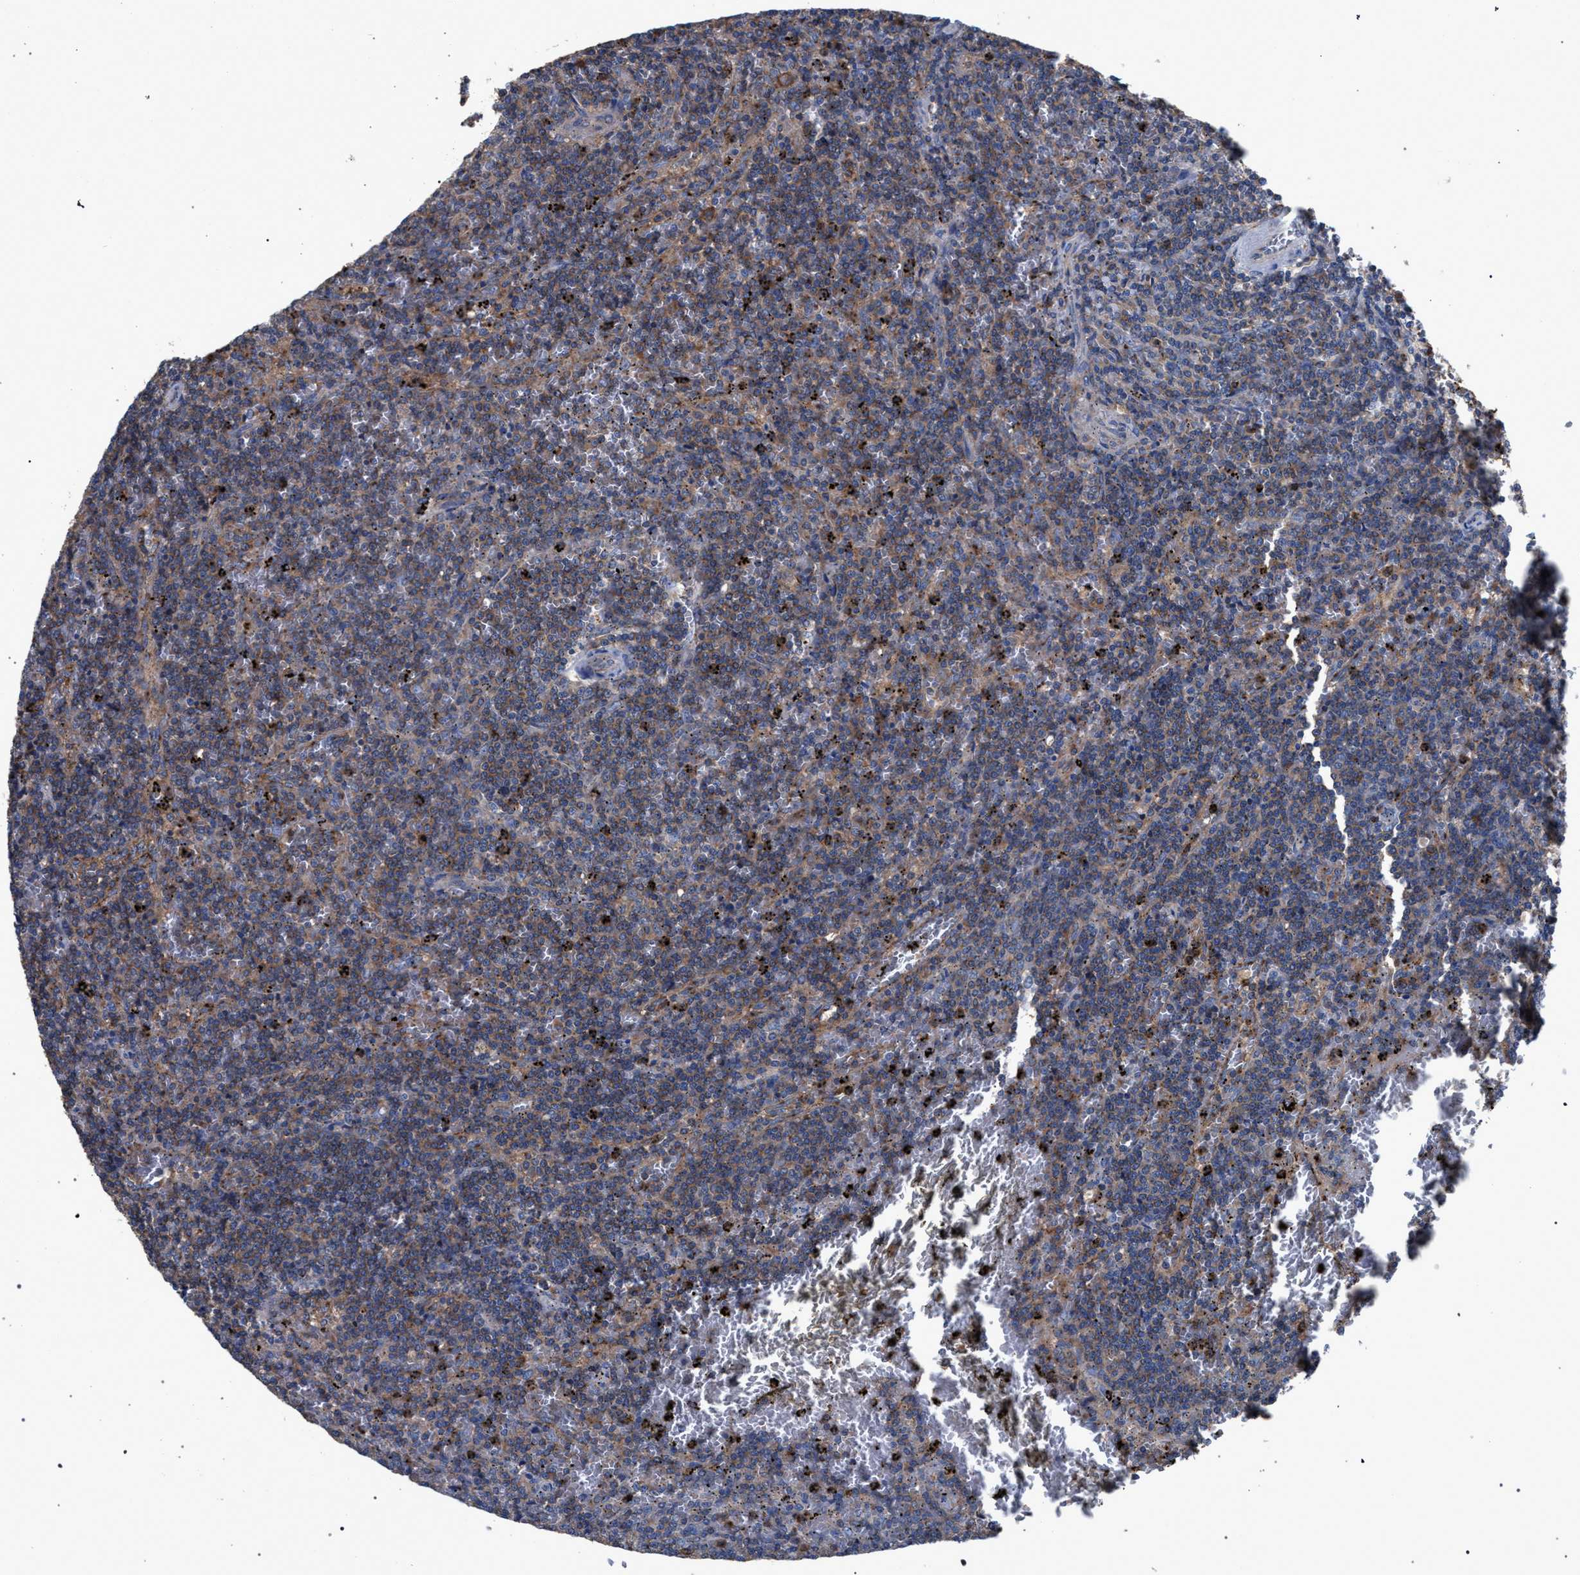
{"staining": {"intensity": "weak", "quantity": ">75%", "location": "cytoplasmic/membranous"}, "tissue": "lymphoma", "cell_type": "Tumor cells", "image_type": "cancer", "snomed": [{"axis": "morphology", "description": "Malignant lymphoma, non-Hodgkin's type, Low grade"}, {"axis": "topography", "description": "Spleen"}], "caption": "Approximately >75% of tumor cells in malignant lymphoma, non-Hodgkin's type (low-grade) reveal weak cytoplasmic/membranous protein positivity as visualized by brown immunohistochemical staining.", "gene": "ATP6V0A1", "patient": {"sex": "female", "age": 50}}